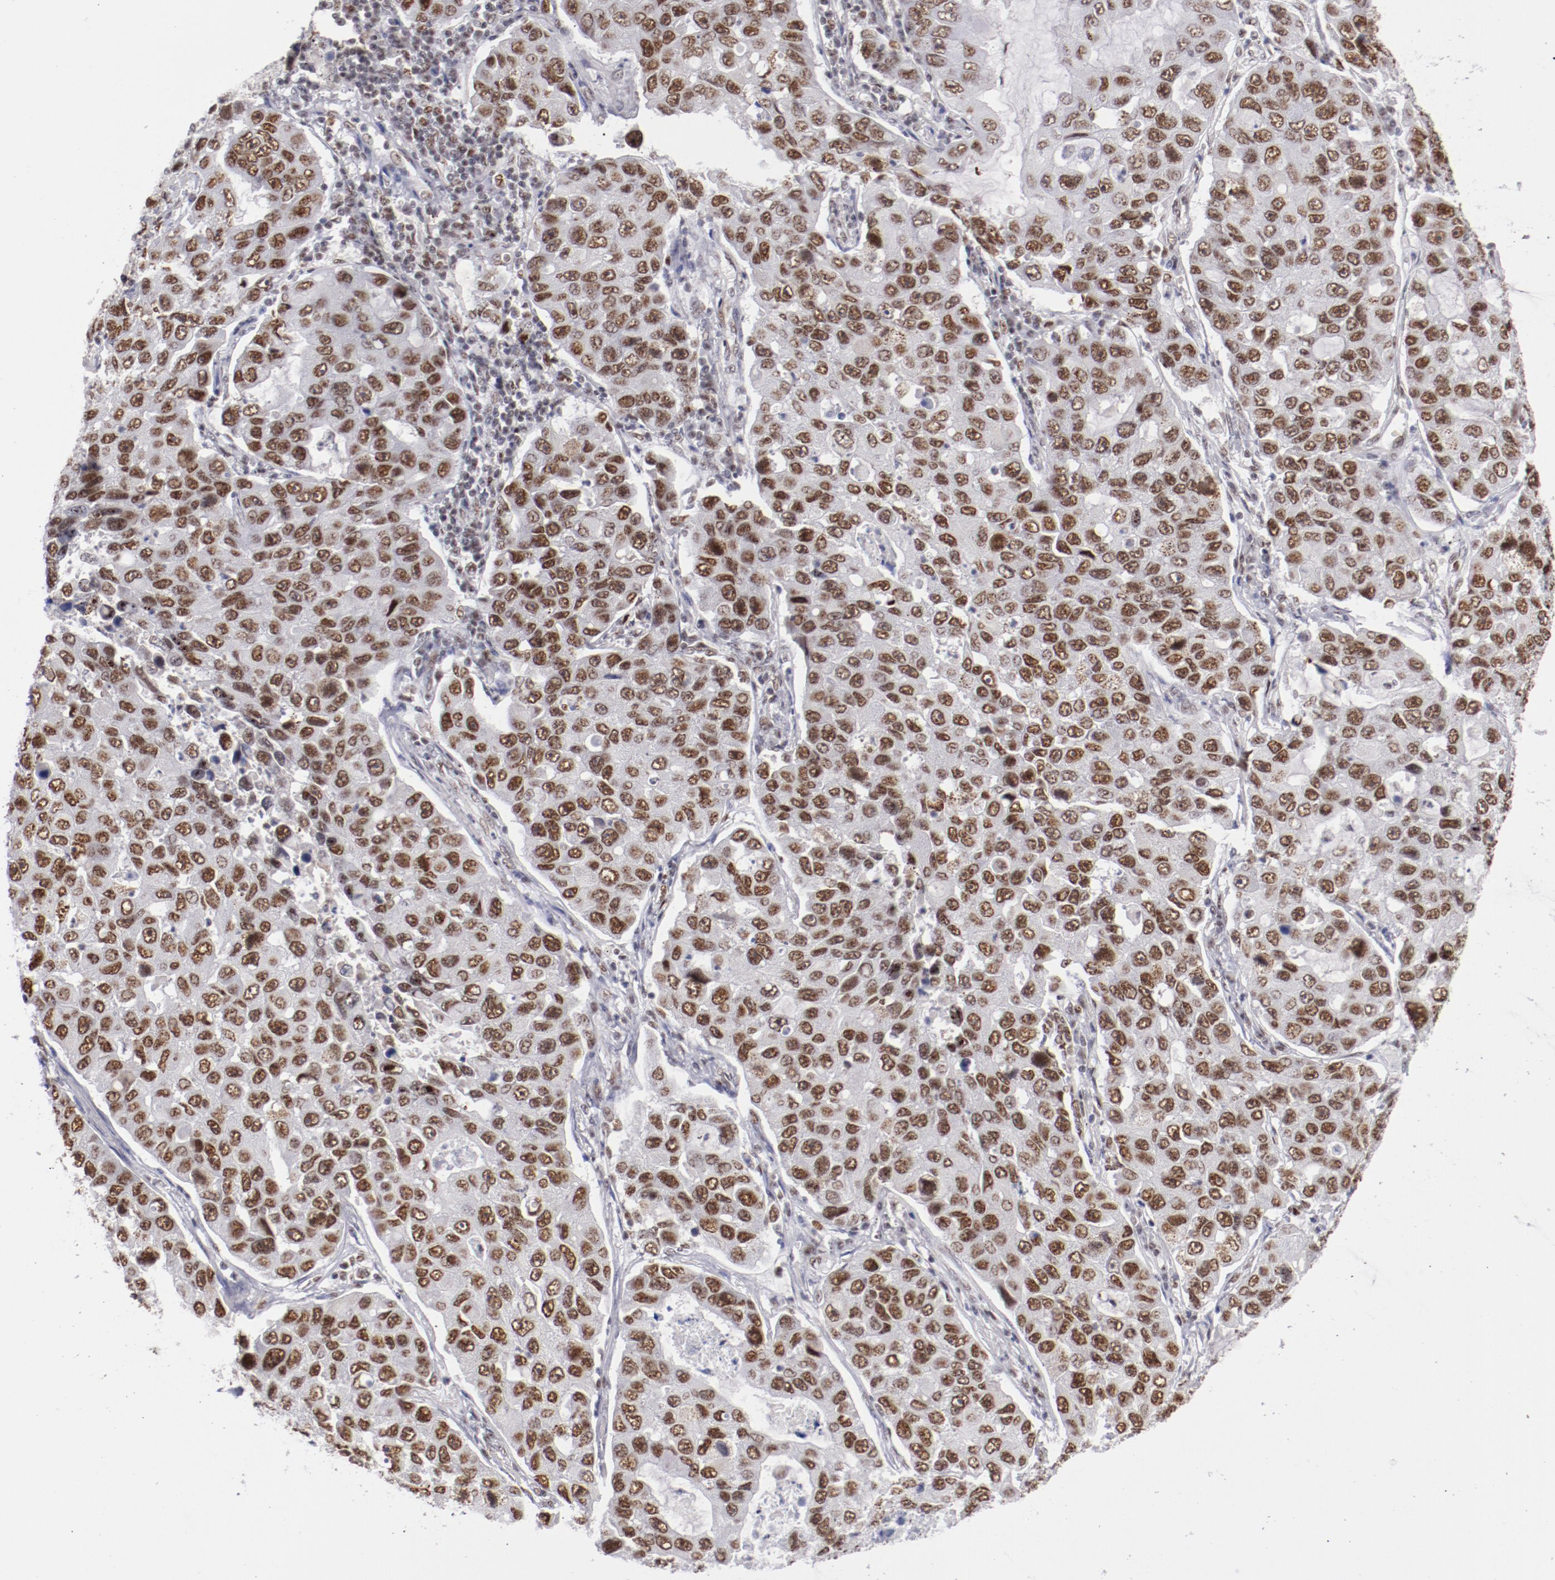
{"staining": {"intensity": "strong", "quantity": ">75%", "location": "nuclear"}, "tissue": "lung cancer", "cell_type": "Tumor cells", "image_type": "cancer", "snomed": [{"axis": "morphology", "description": "Adenocarcinoma, NOS"}, {"axis": "topography", "description": "Lung"}], "caption": "Immunohistochemistry (IHC) (DAB) staining of human lung cancer (adenocarcinoma) shows strong nuclear protein expression in approximately >75% of tumor cells.", "gene": "TFAP4", "patient": {"sex": "male", "age": 64}}